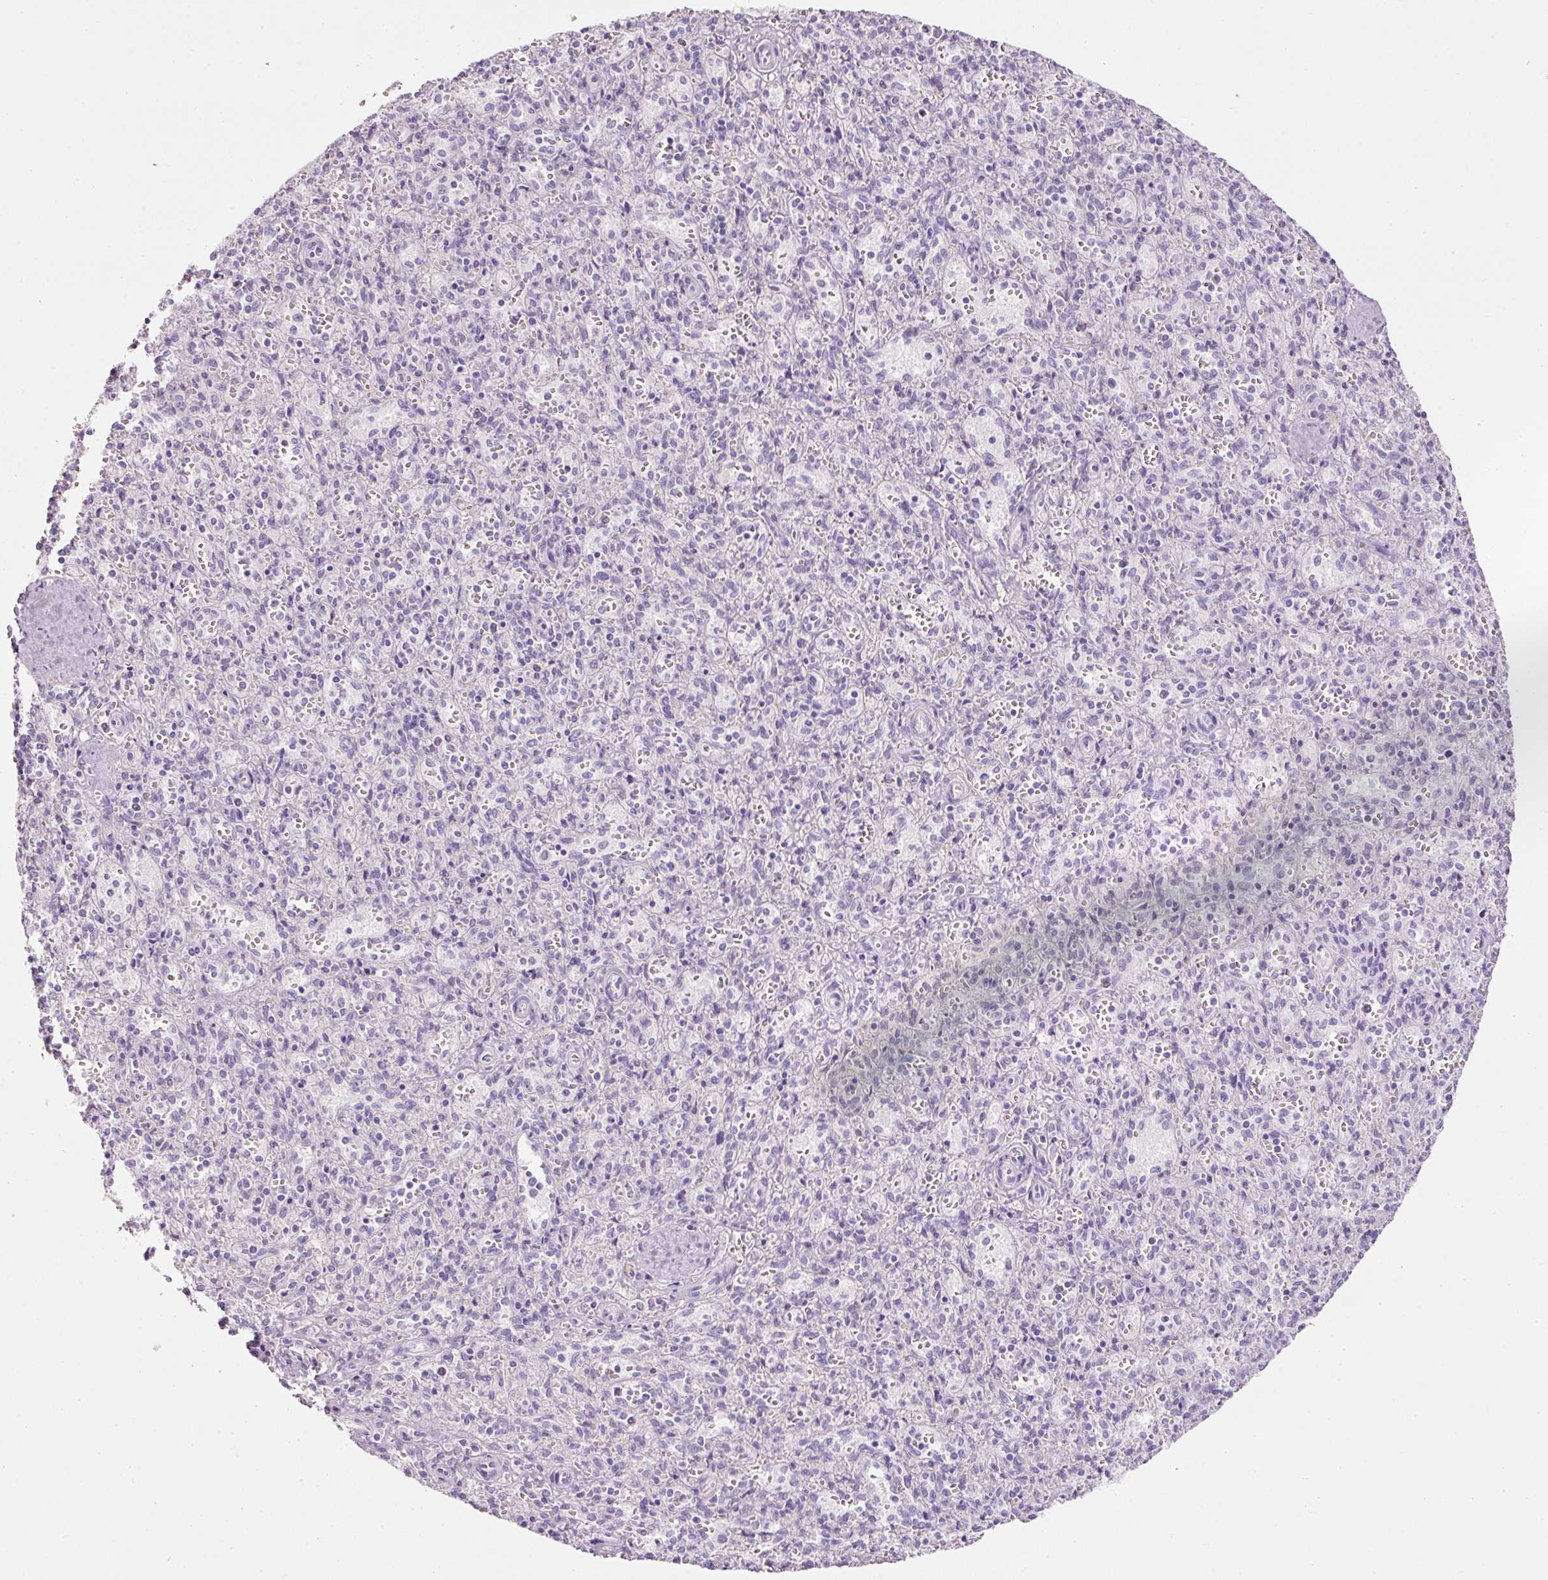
{"staining": {"intensity": "negative", "quantity": "none", "location": "none"}, "tissue": "spleen", "cell_type": "Cells in red pulp", "image_type": "normal", "snomed": [{"axis": "morphology", "description": "Normal tissue, NOS"}, {"axis": "topography", "description": "Spleen"}], "caption": "Immunohistochemistry photomicrograph of normal spleen stained for a protein (brown), which displays no positivity in cells in red pulp.", "gene": "DNM1", "patient": {"sex": "female", "age": 26}}